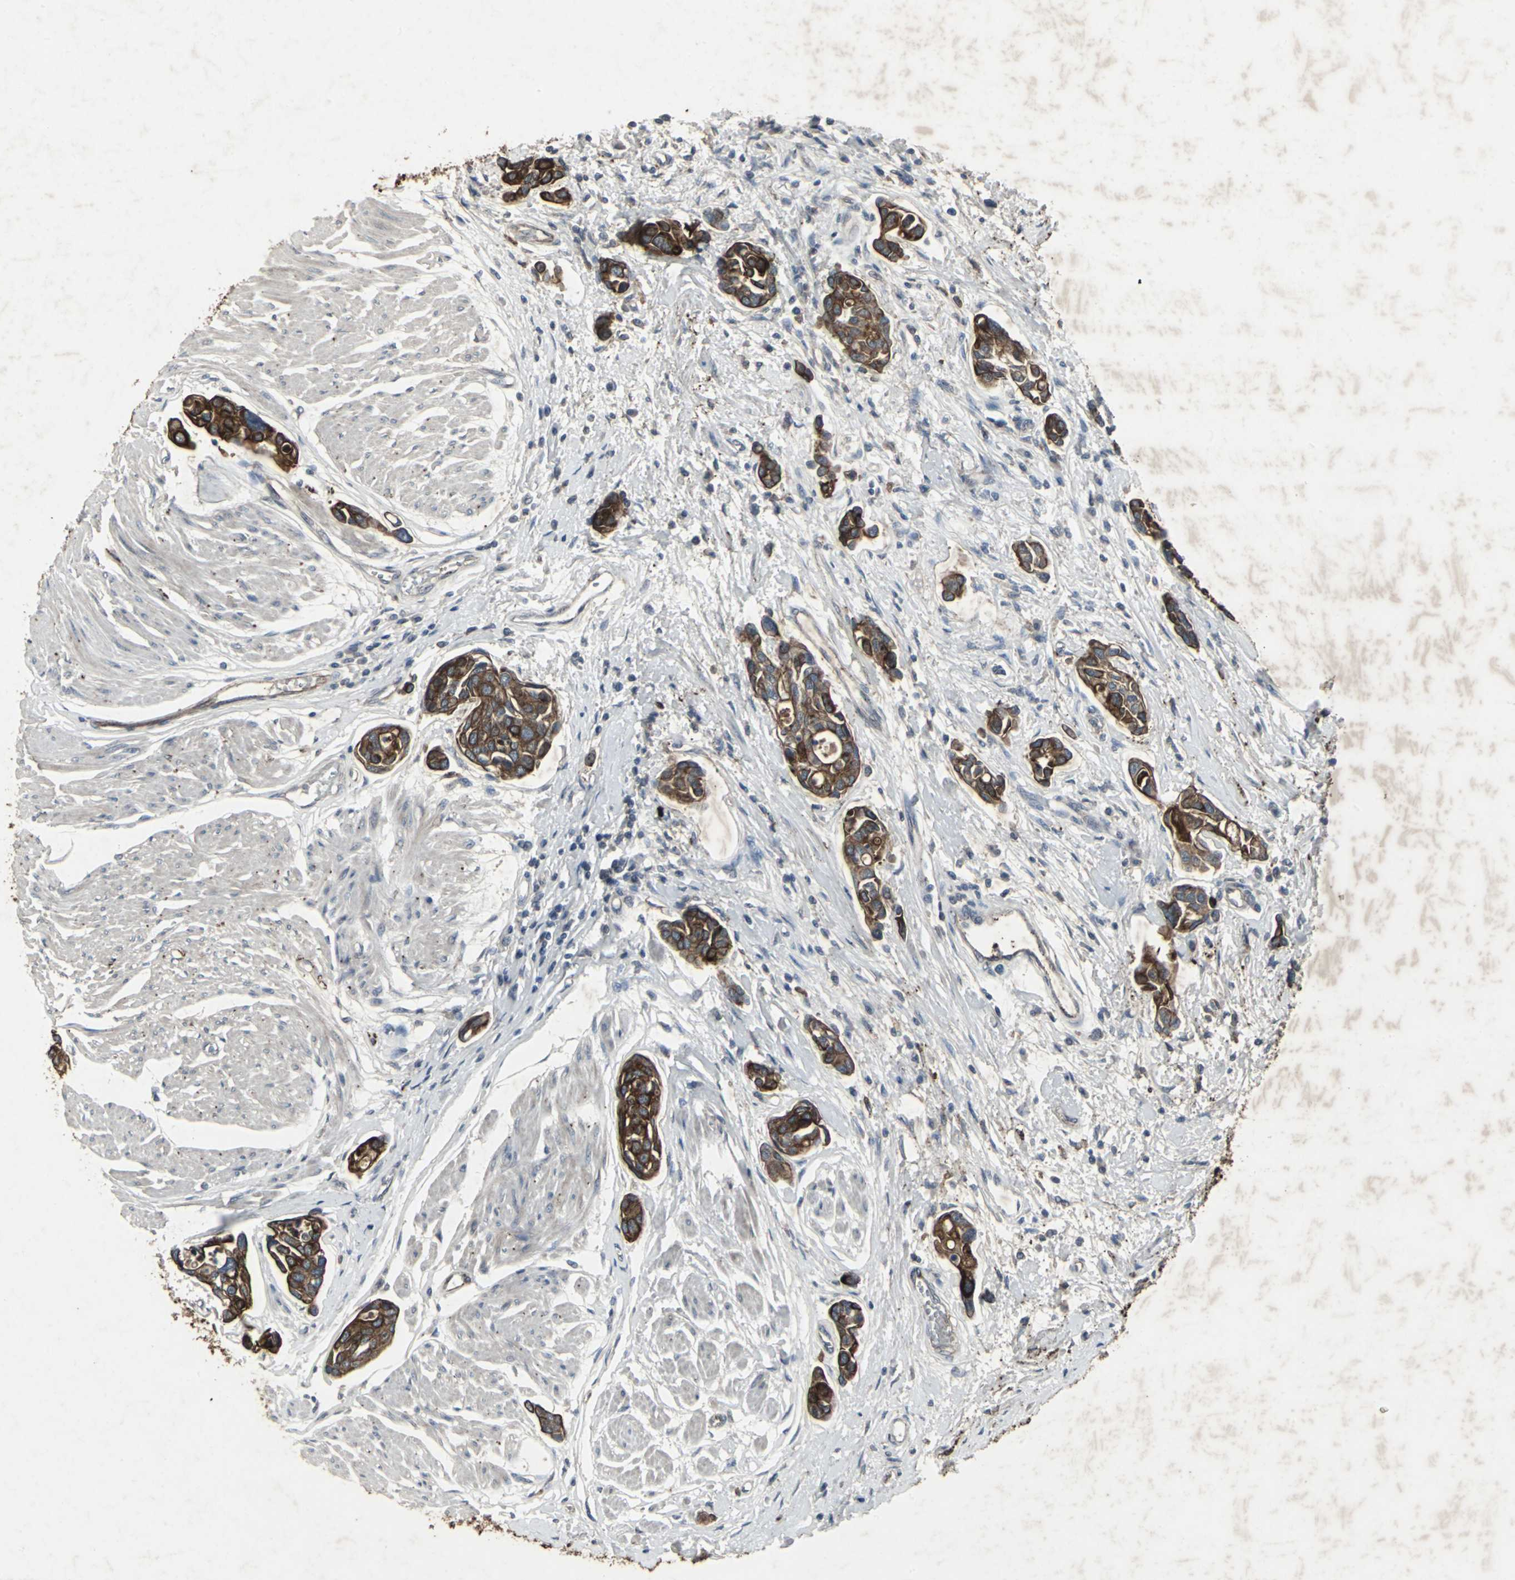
{"staining": {"intensity": "strong", "quantity": ">75%", "location": "cytoplasmic/membranous"}, "tissue": "urothelial cancer", "cell_type": "Tumor cells", "image_type": "cancer", "snomed": [{"axis": "morphology", "description": "Urothelial carcinoma, High grade"}, {"axis": "topography", "description": "Urinary bladder"}], "caption": "Immunohistochemical staining of urothelial cancer demonstrates high levels of strong cytoplasmic/membranous protein staining in approximately >75% of tumor cells. The staining is performed using DAB (3,3'-diaminobenzidine) brown chromogen to label protein expression. The nuclei are counter-stained blue using hematoxylin.", "gene": "CCR9", "patient": {"sex": "male", "age": 78}}